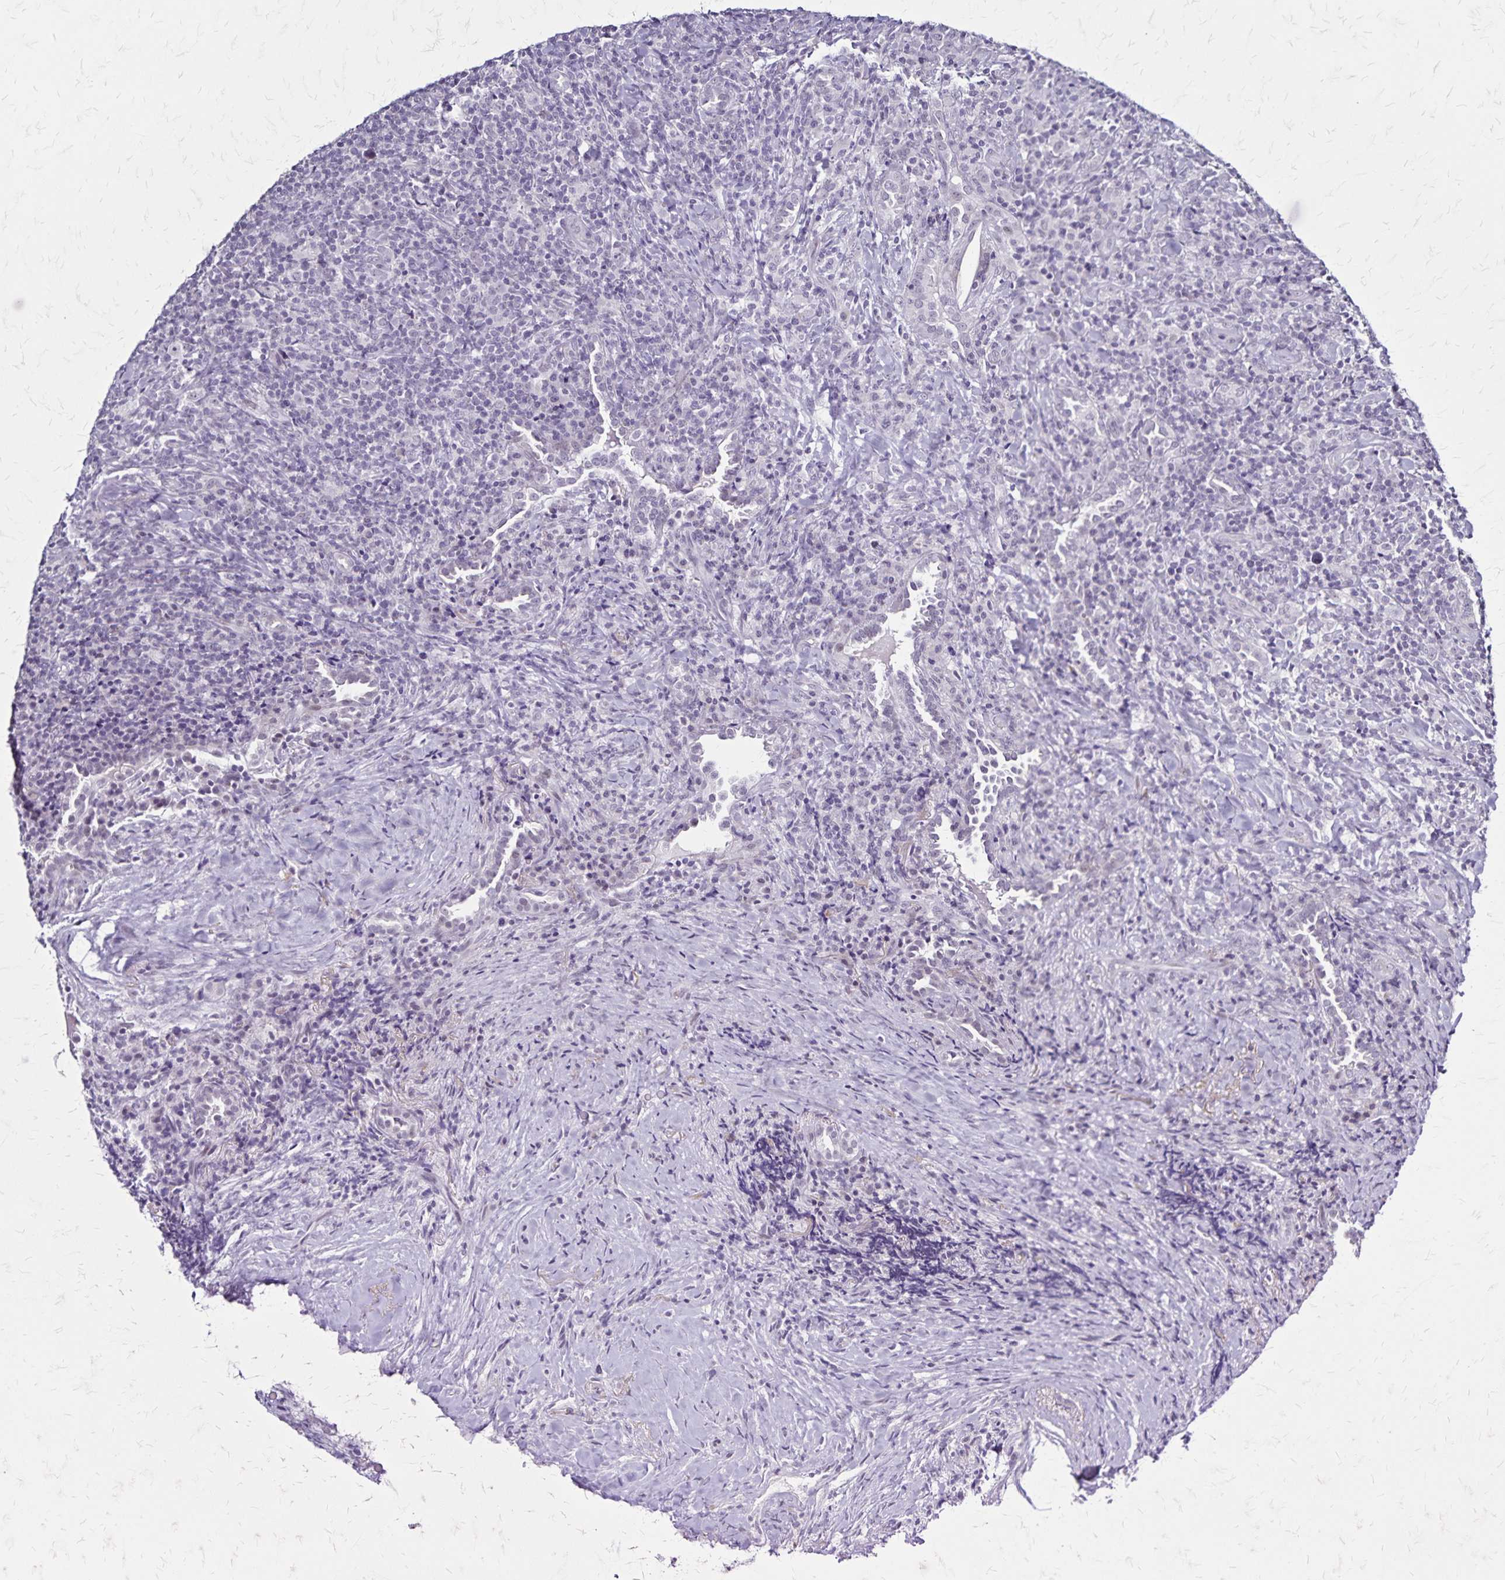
{"staining": {"intensity": "negative", "quantity": "none", "location": "none"}, "tissue": "lymphoma", "cell_type": "Tumor cells", "image_type": "cancer", "snomed": [{"axis": "morphology", "description": "Hodgkin's disease, NOS"}, {"axis": "topography", "description": "Lung"}], "caption": "Histopathology image shows no significant protein expression in tumor cells of lymphoma.", "gene": "PLXNA4", "patient": {"sex": "male", "age": 17}}